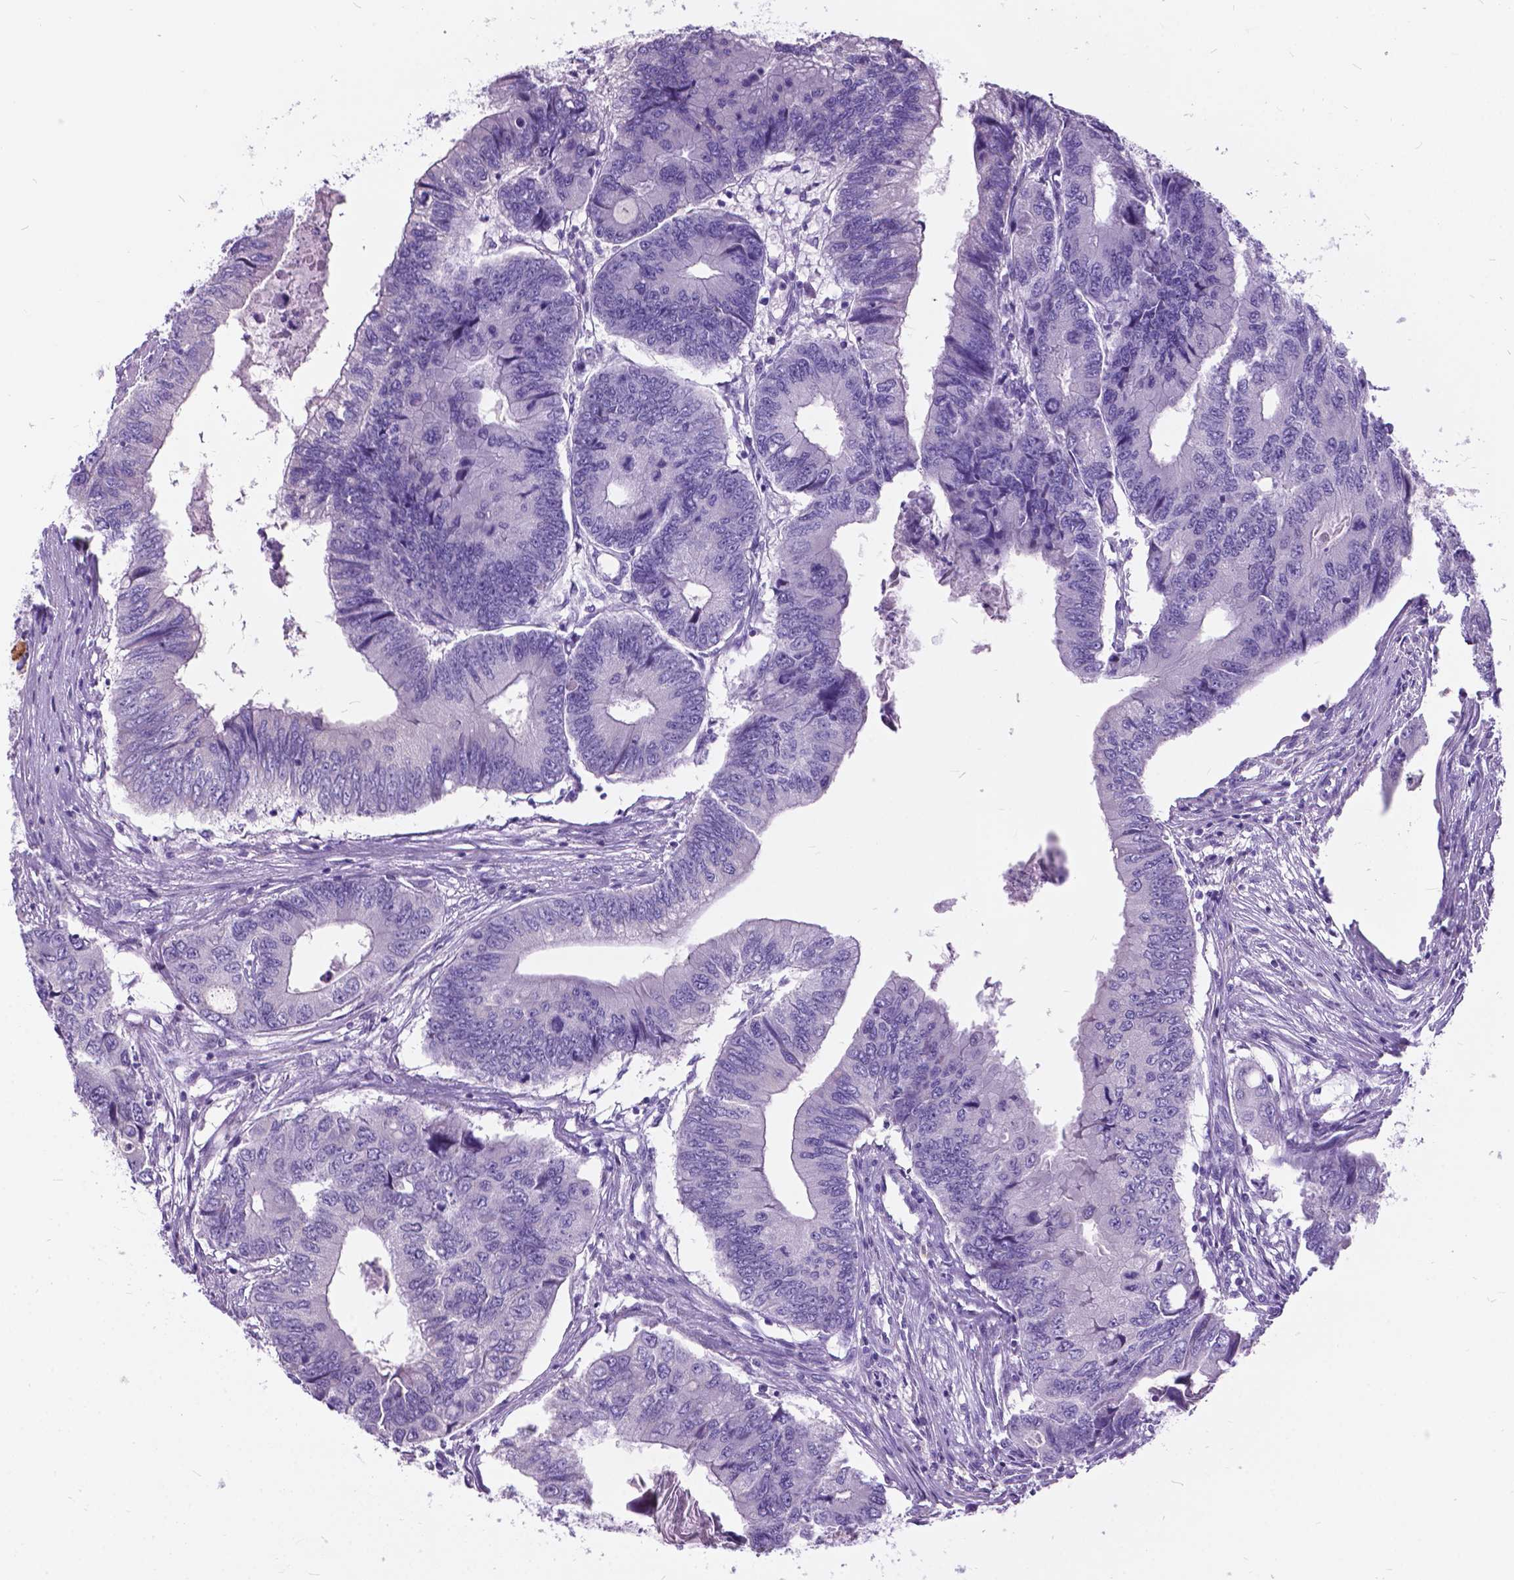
{"staining": {"intensity": "negative", "quantity": "none", "location": "none"}, "tissue": "colorectal cancer", "cell_type": "Tumor cells", "image_type": "cancer", "snomed": [{"axis": "morphology", "description": "Adenocarcinoma, NOS"}, {"axis": "topography", "description": "Colon"}], "caption": "Immunohistochemistry (IHC) image of human colorectal adenocarcinoma stained for a protein (brown), which demonstrates no staining in tumor cells. (DAB (3,3'-diaminobenzidine) immunohistochemistry (IHC) with hematoxylin counter stain).", "gene": "BSND", "patient": {"sex": "male", "age": 53}}